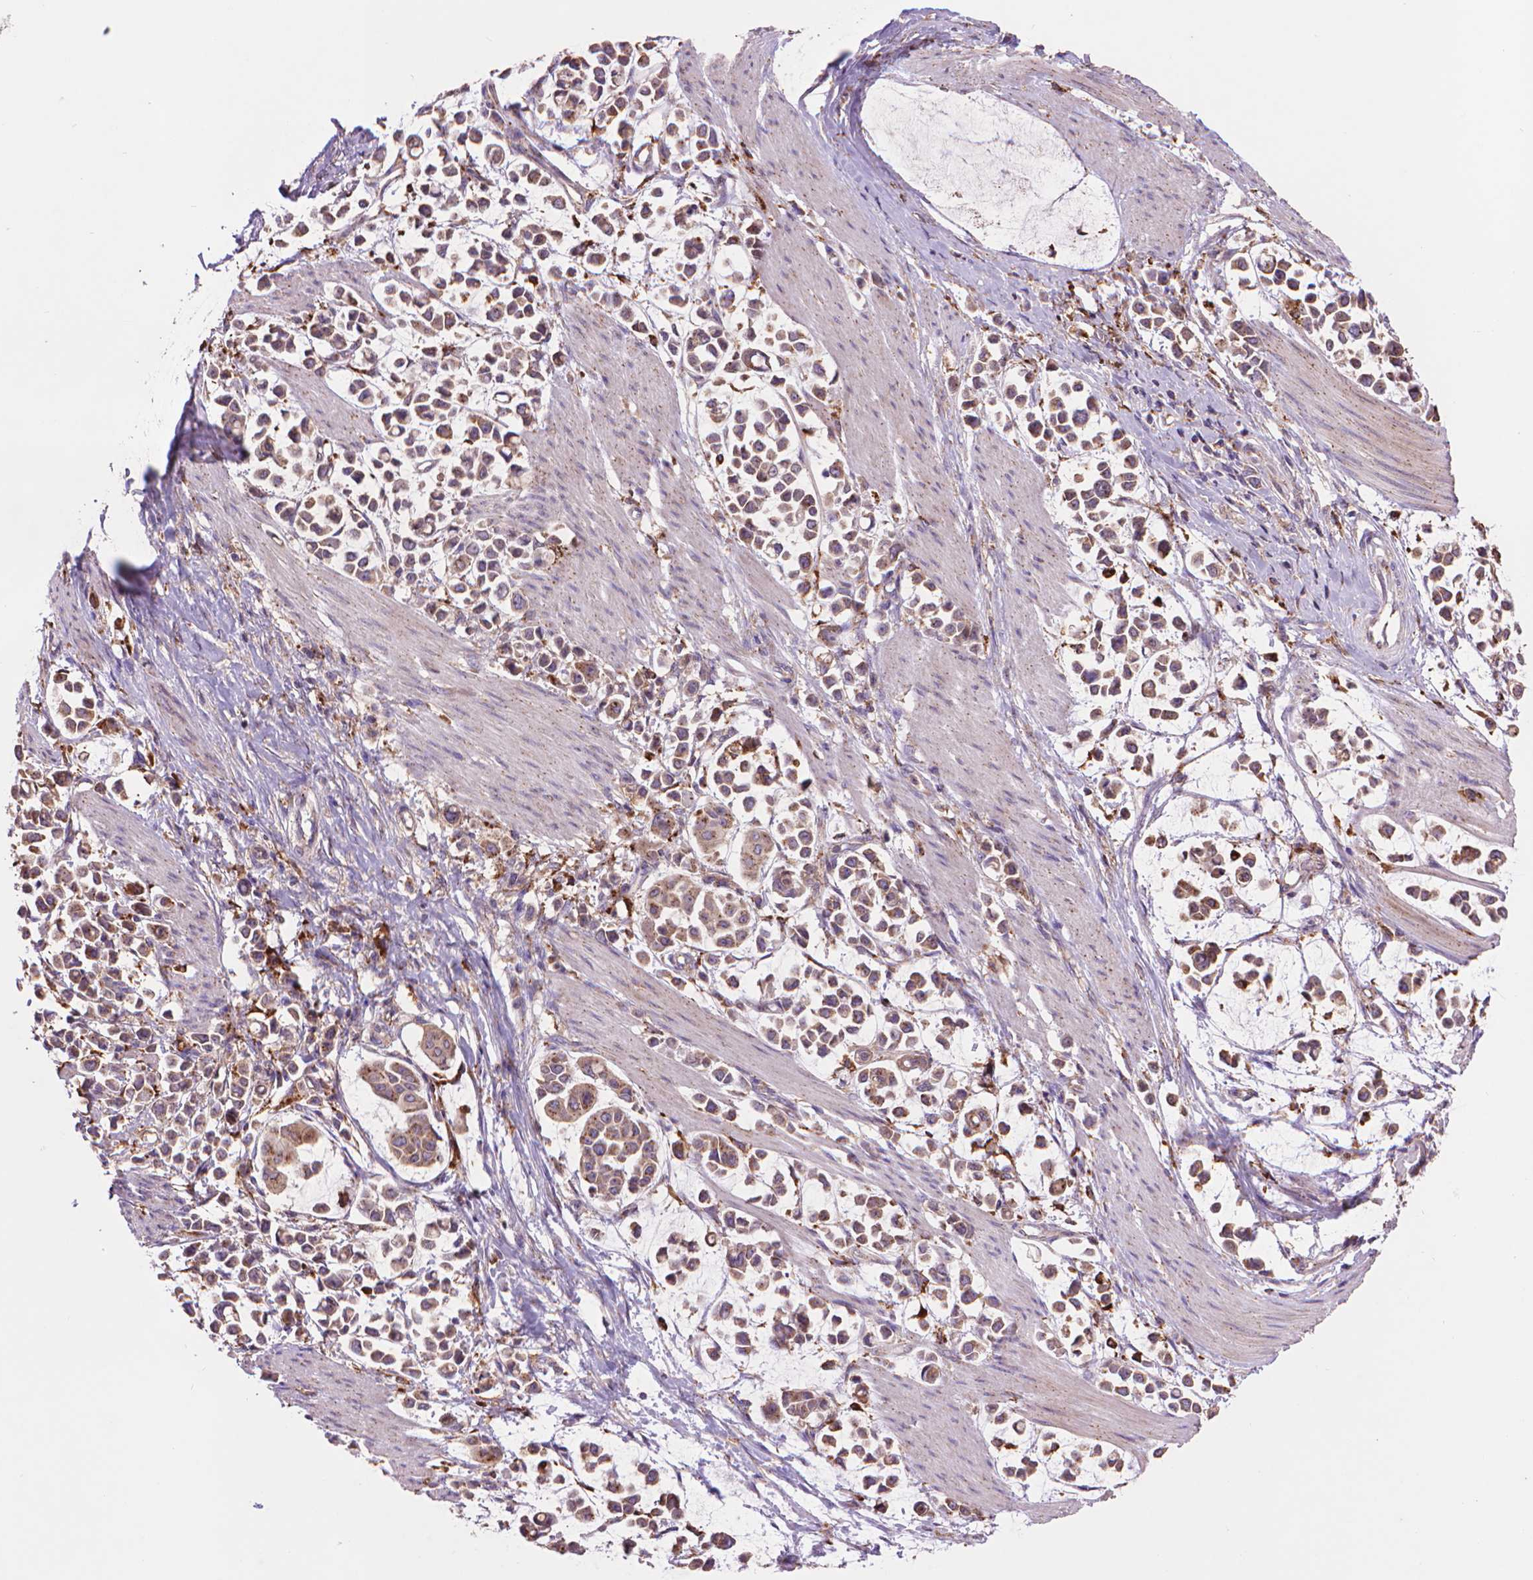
{"staining": {"intensity": "moderate", "quantity": ">75%", "location": "cytoplasmic/membranous"}, "tissue": "stomach cancer", "cell_type": "Tumor cells", "image_type": "cancer", "snomed": [{"axis": "morphology", "description": "Adenocarcinoma, NOS"}, {"axis": "topography", "description": "Stomach"}], "caption": "Protein expression analysis of stomach cancer (adenocarcinoma) exhibits moderate cytoplasmic/membranous staining in about >75% of tumor cells. (Brightfield microscopy of DAB IHC at high magnification).", "gene": "GLB1", "patient": {"sex": "male", "age": 82}}